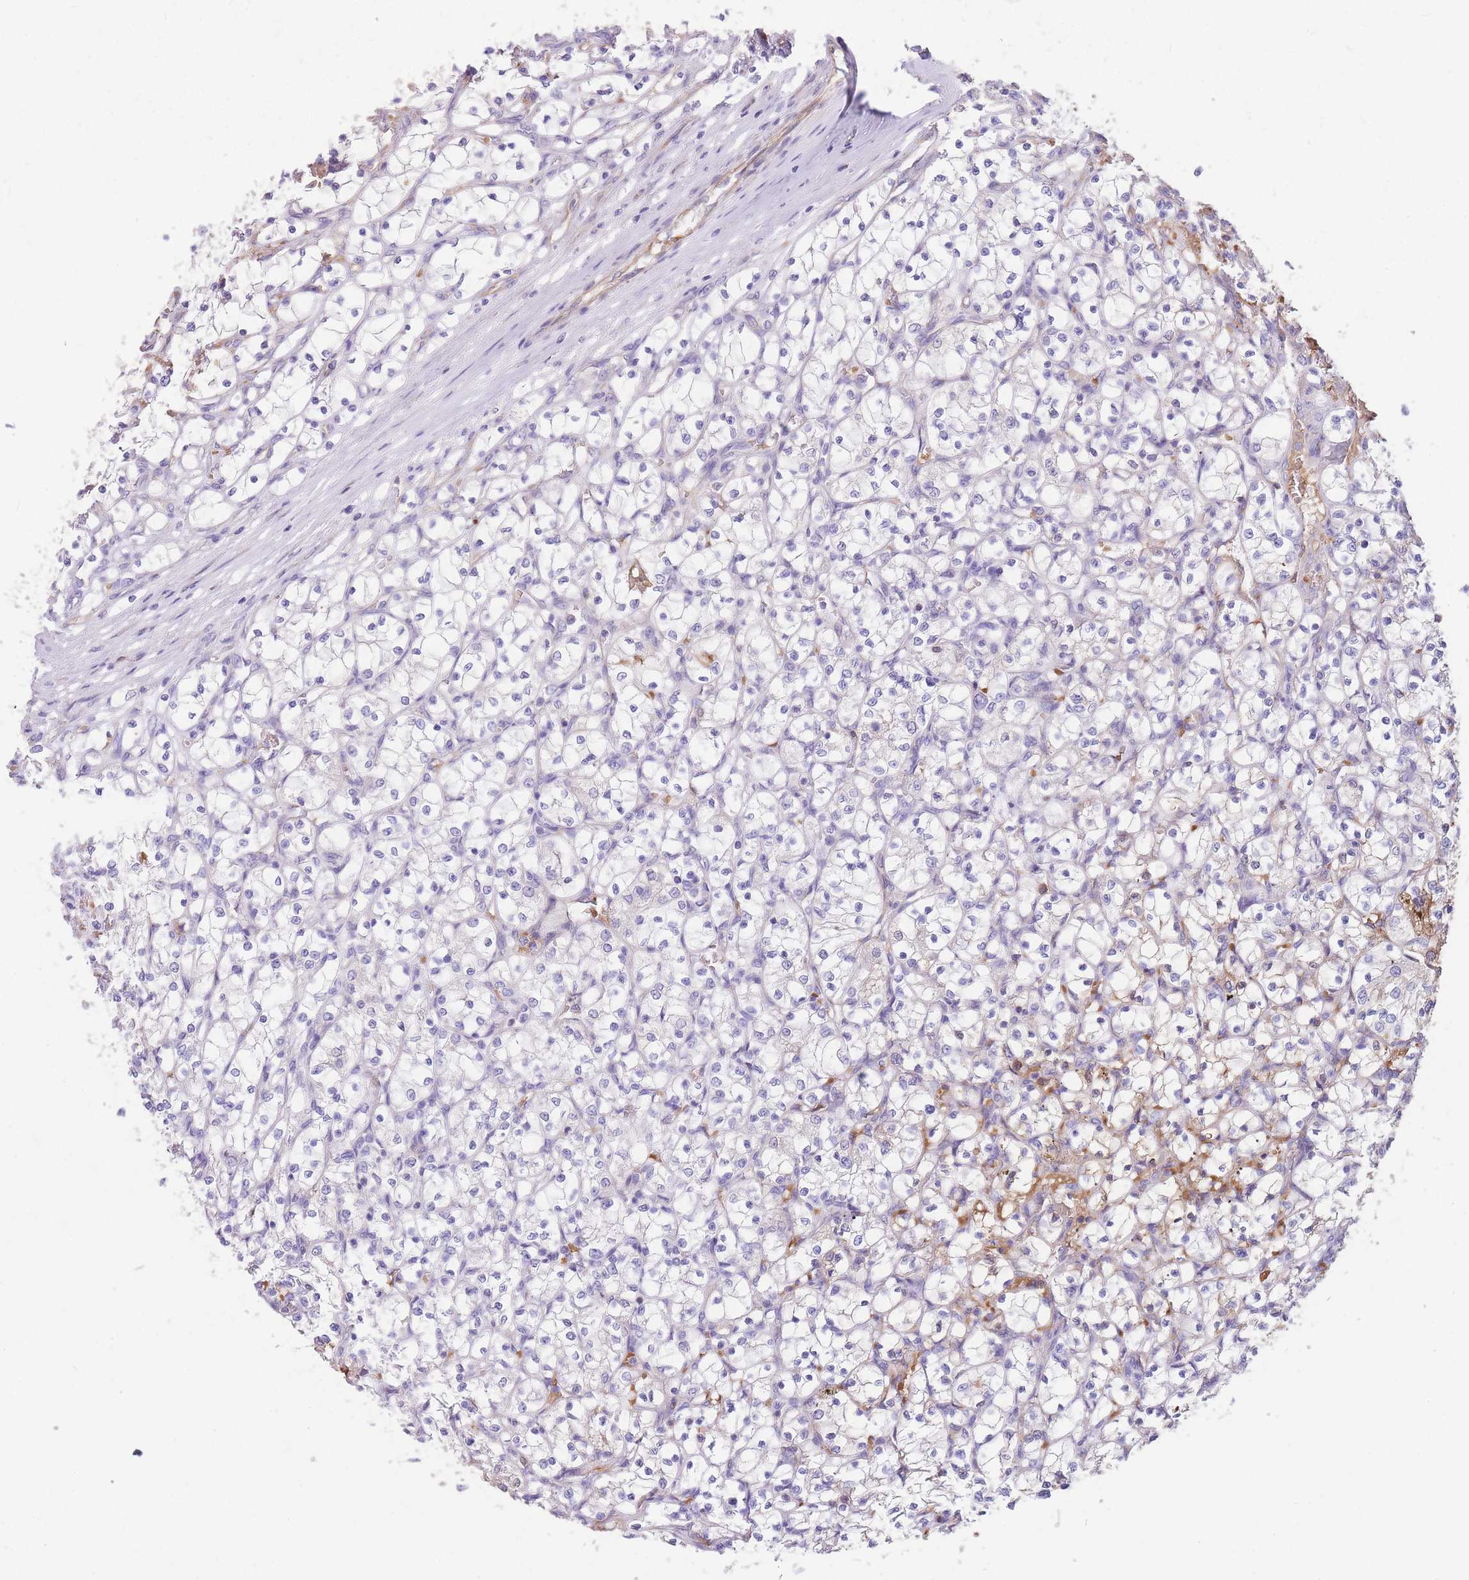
{"staining": {"intensity": "negative", "quantity": "none", "location": "none"}, "tissue": "renal cancer", "cell_type": "Tumor cells", "image_type": "cancer", "snomed": [{"axis": "morphology", "description": "Adenocarcinoma, NOS"}, {"axis": "topography", "description": "Kidney"}], "caption": "There is no significant expression in tumor cells of renal cancer.", "gene": "ANKRD53", "patient": {"sex": "female", "age": 69}}